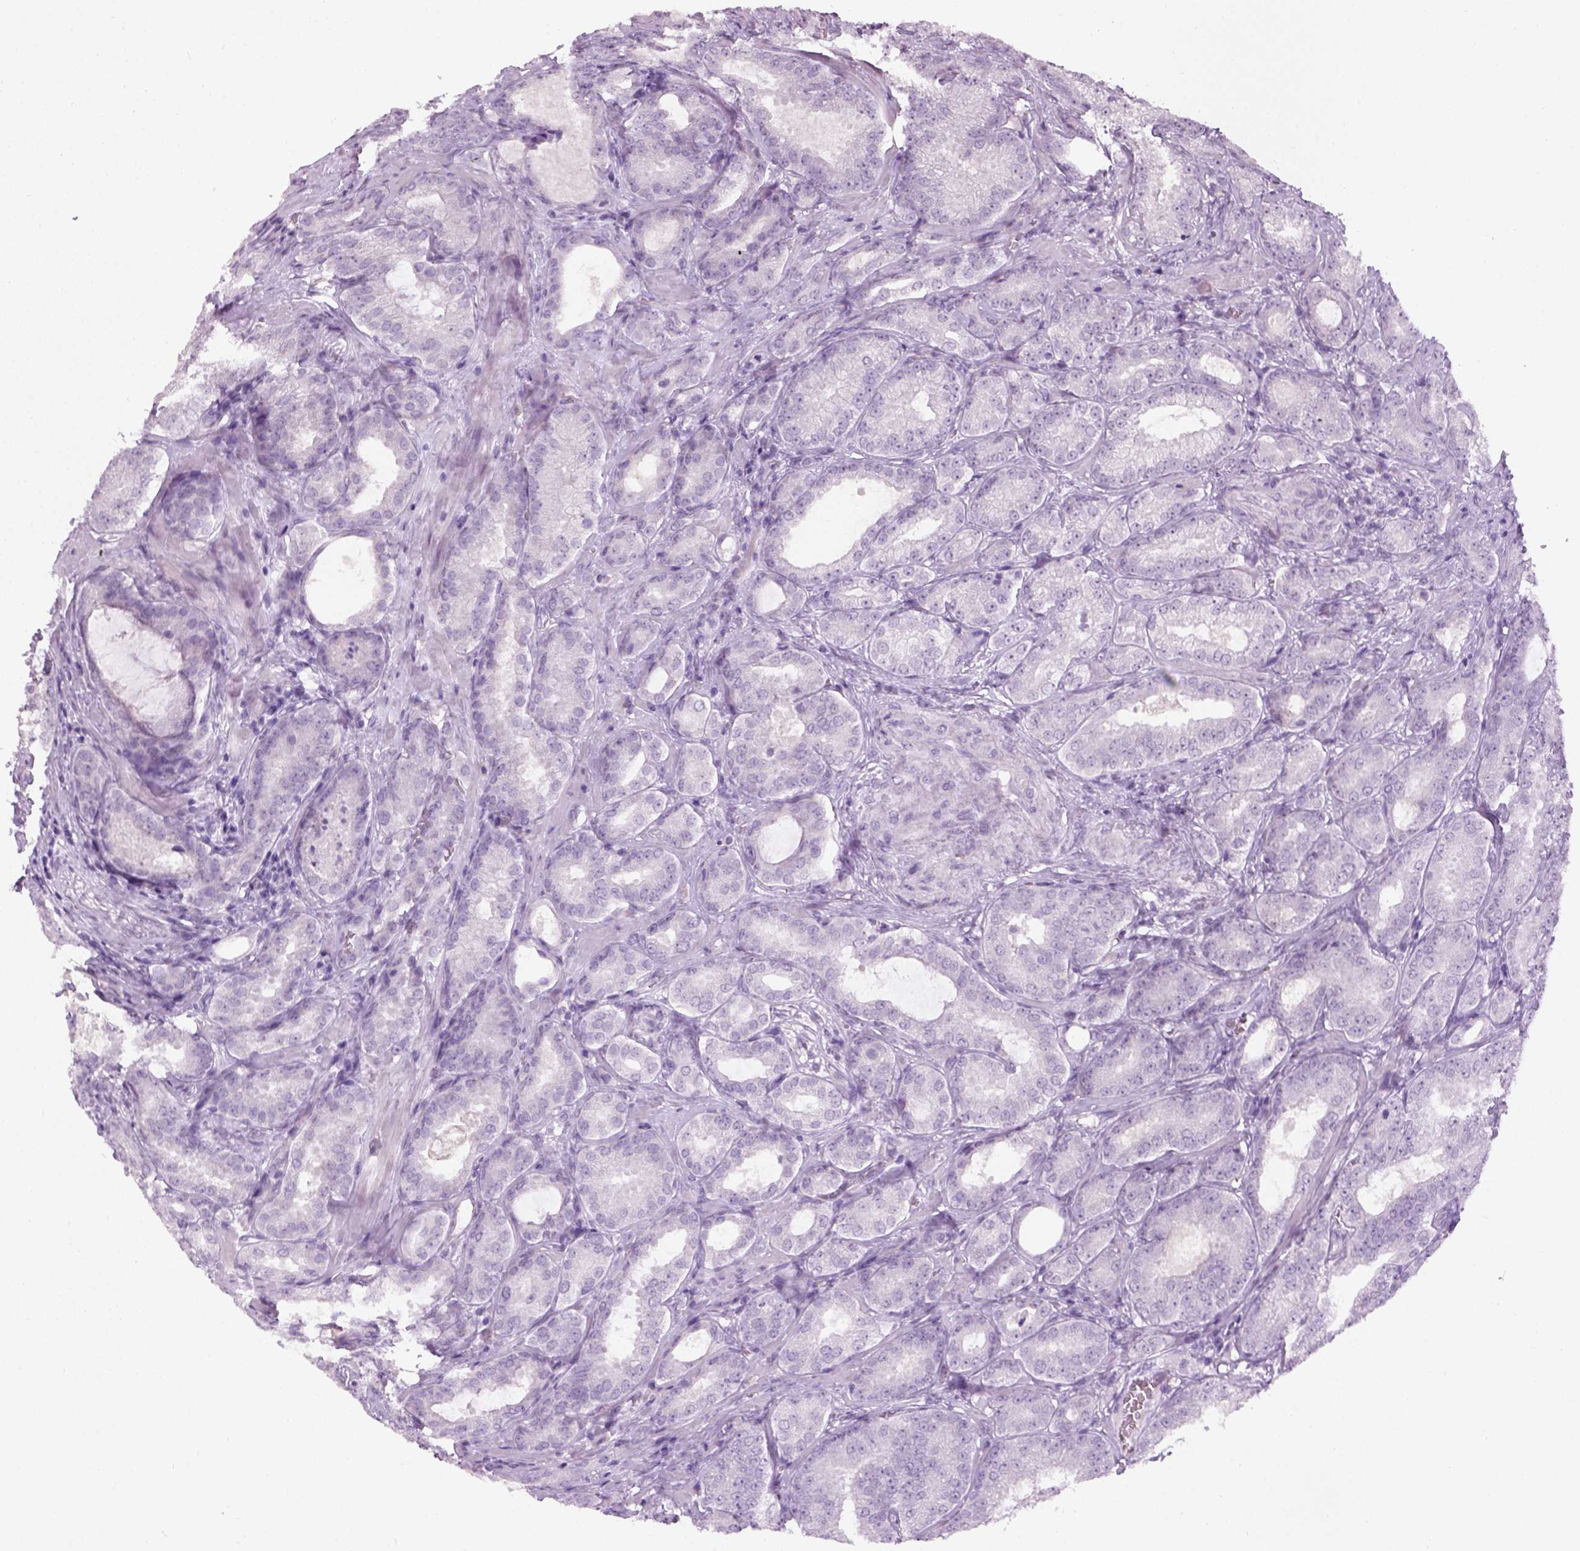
{"staining": {"intensity": "negative", "quantity": "none", "location": "none"}, "tissue": "prostate cancer", "cell_type": "Tumor cells", "image_type": "cancer", "snomed": [{"axis": "morphology", "description": "Adenocarcinoma, High grade"}, {"axis": "topography", "description": "Prostate"}], "caption": "Photomicrograph shows no protein positivity in tumor cells of prostate cancer tissue.", "gene": "GABRB2", "patient": {"sex": "male", "age": 64}}